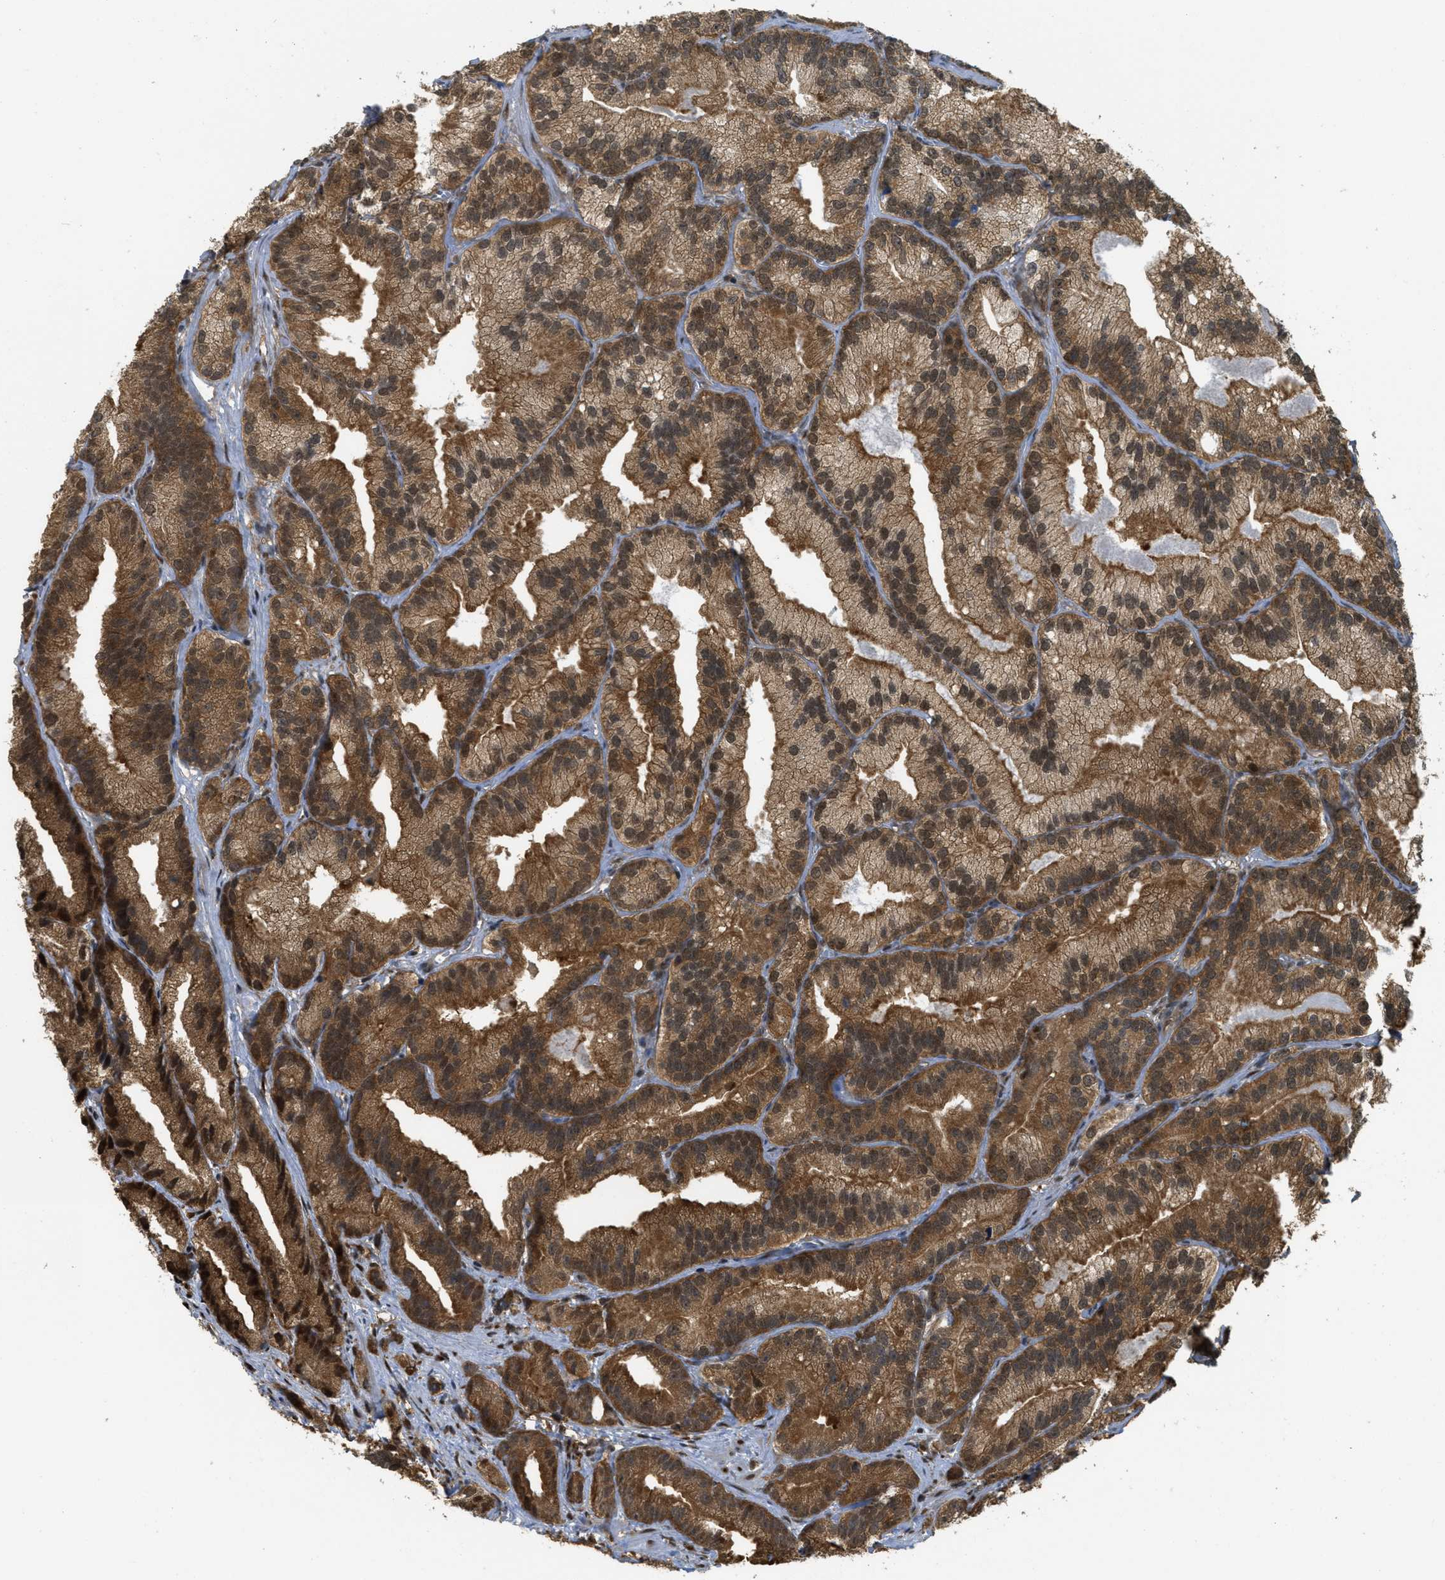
{"staining": {"intensity": "strong", "quantity": ">75%", "location": "cytoplasmic/membranous,nuclear"}, "tissue": "prostate cancer", "cell_type": "Tumor cells", "image_type": "cancer", "snomed": [{"axis": "morphology", "description": "Adenocarcinoma, Low grade"}, {"axis": "topography", "description": "Prostate"}], "caption": "This image exhibits immunohistochemistry (IHC) staining of human prostate cancer (adenocarcinoma (low-grade)), with high strong cytoplasmic/membranous and nuclear staining in approximately >75% of tumor cells.", "gene": "PSMC5", "patient": {"sex": "male", "age": 89}}